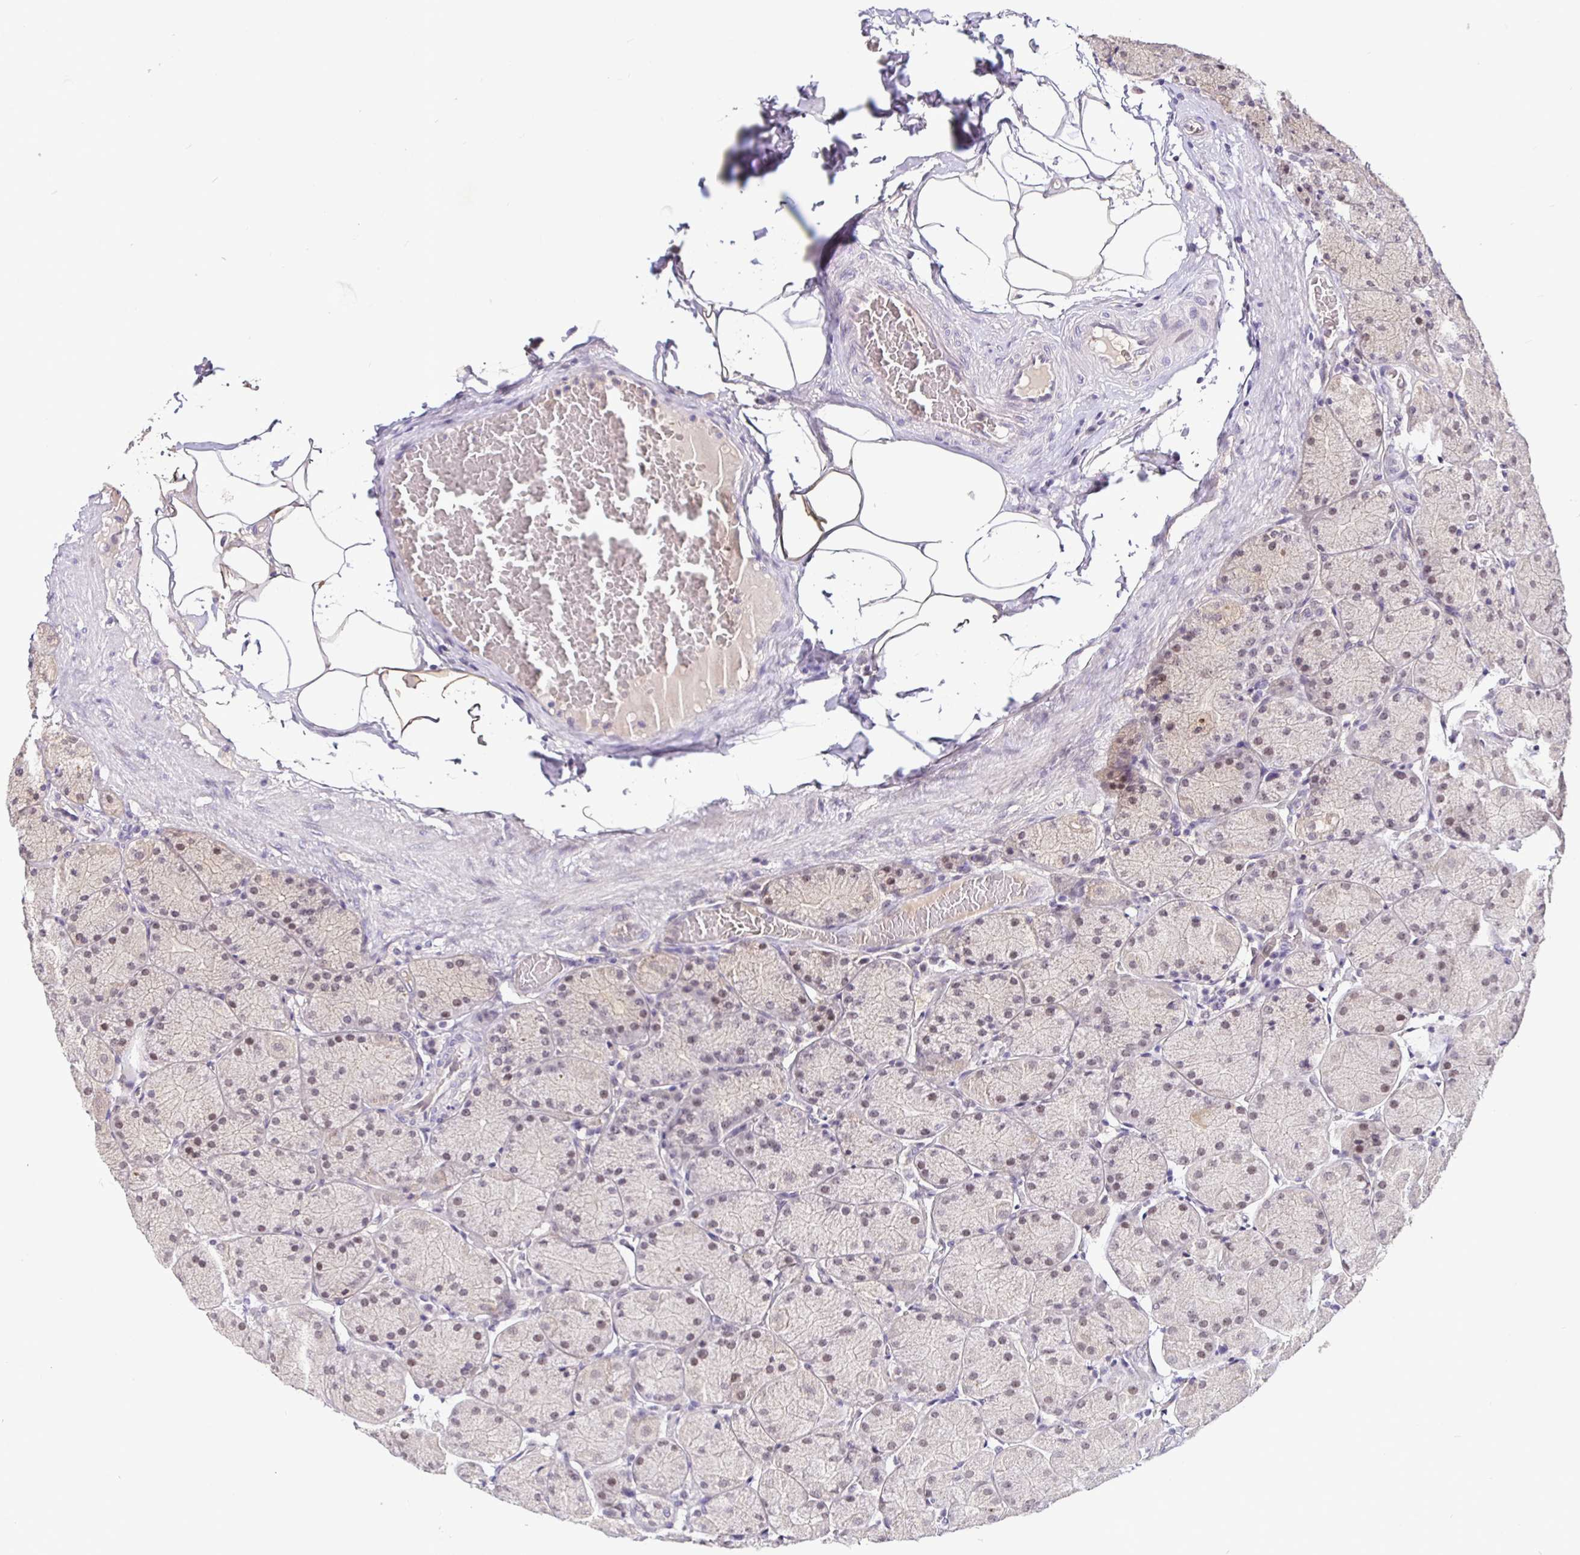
{"staining": {"intensity": "weak", "quantity": "25%-75%", "location": "nuclear"}, "tissue": "stomach", "cell_type": "Glandular cells", "image_type": "normal", "snomed": [{"axis": "morphology", "description": "Normal tissue, NOS"}, {"axis": "topography", "description": "Stomach, upper"}], "caption": "Approximately 25%-75% of glandular cells in unremarkable stomach exhibit weak nuclear protein staining as visualized by brown immunohistochemical staining.", "gene": "NUP188", "patient": {"sex": "female", "age": 56}}